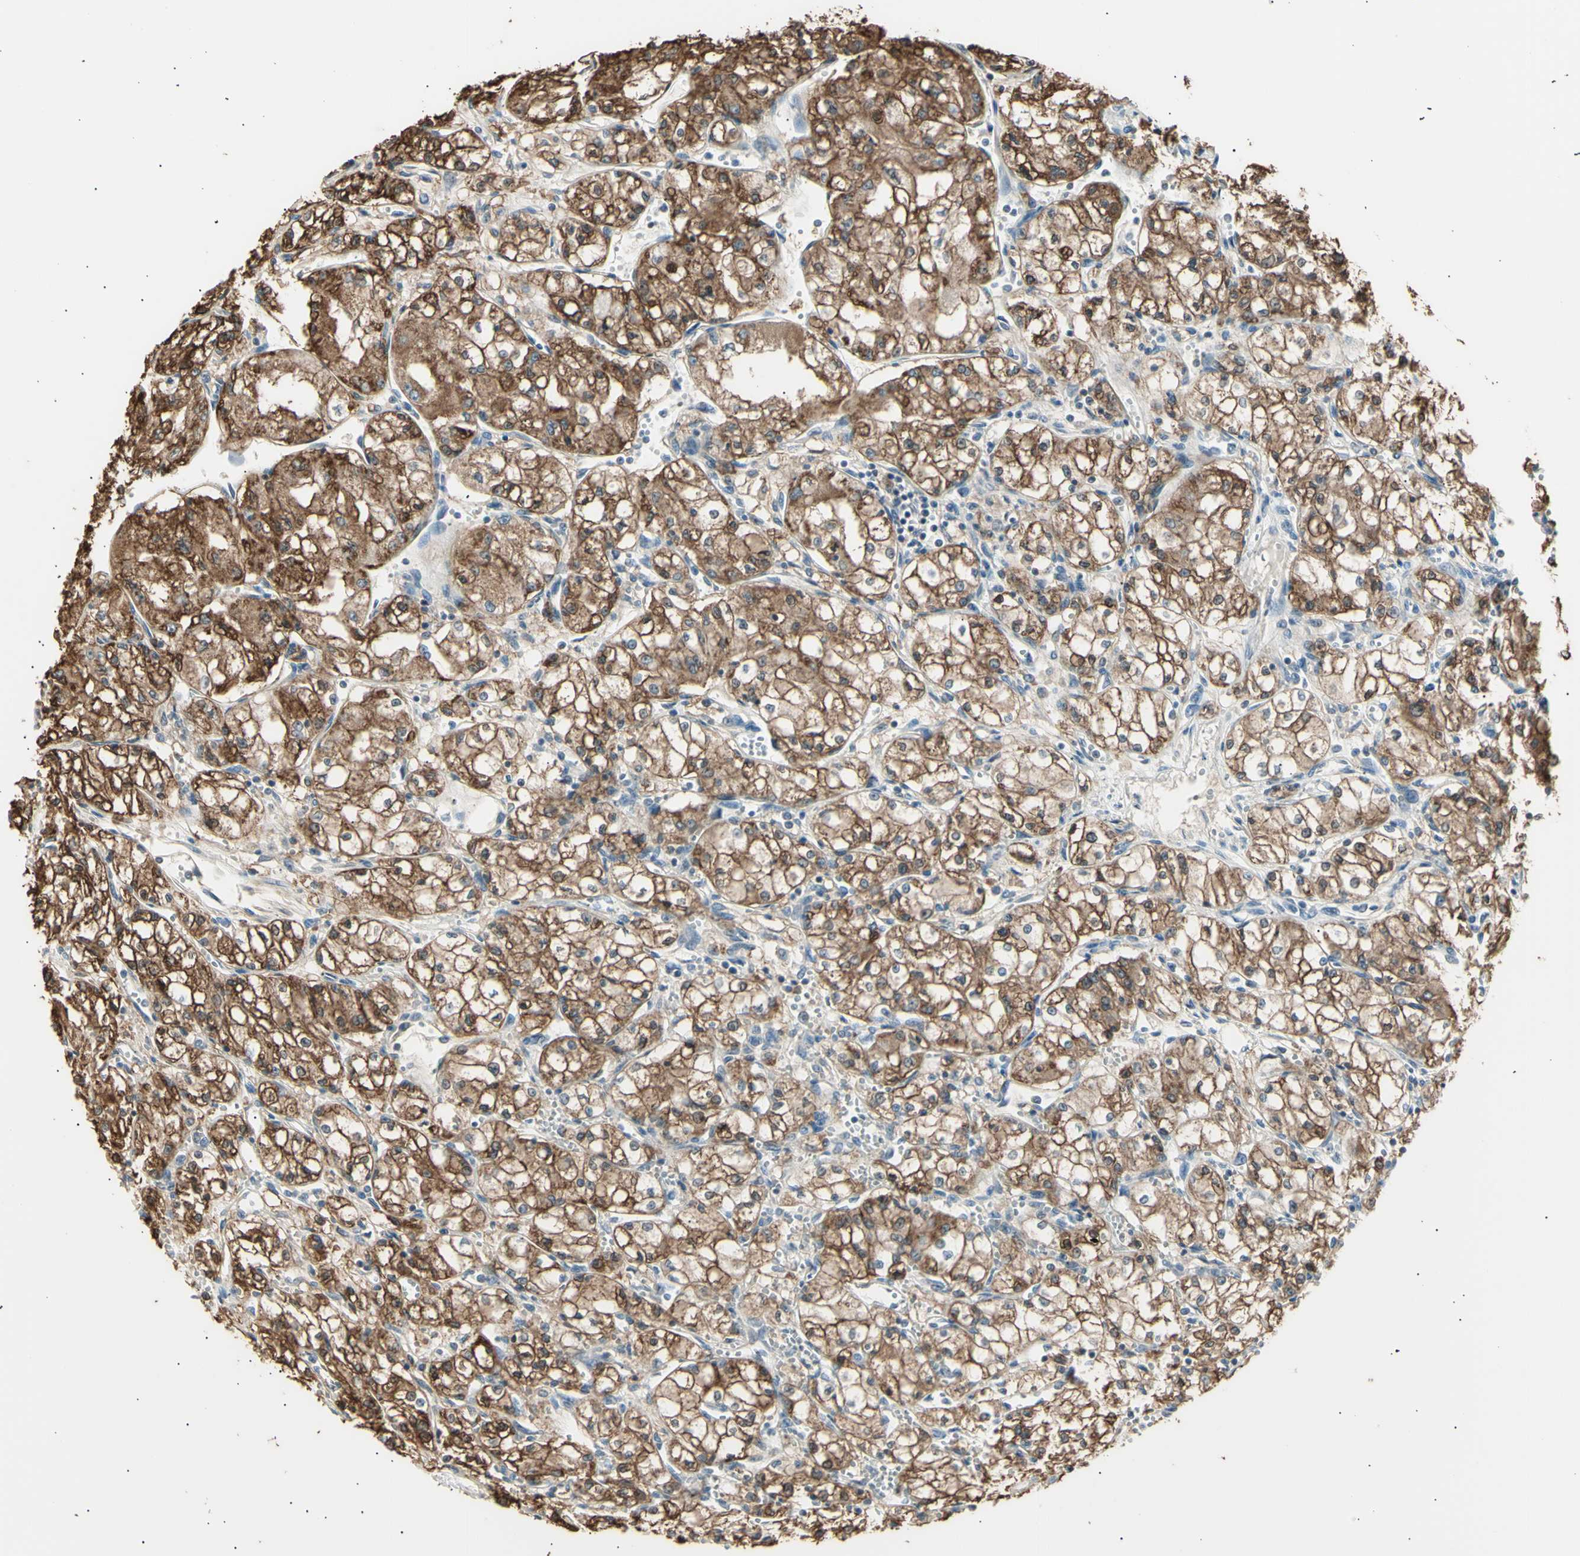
{"staining": {"intensity": "moderate", "quantity": ">75%", "location": "cytoplasmic/membranous"}, "tissue": "renal cancer", "cell_type": "Tumor cells", "image_type": "cancer", "snomed": [{"axis": "morphology", "description": "Normal tissue, NOS"}, {"axis": "morphology", "description": "Adenocarcinoma, NOS"}, {"axis": "topography", "description": "Kidney"}], "caption": "Renal cancer (adenocarcinoma) was stained to show a protein in brown. There is medium levels of moderate cytoplasmic/membranous positivity in approximately >75% of tumor cells.", "gene": "LHPP", "patient": {"sex": "male", "age": 59}}